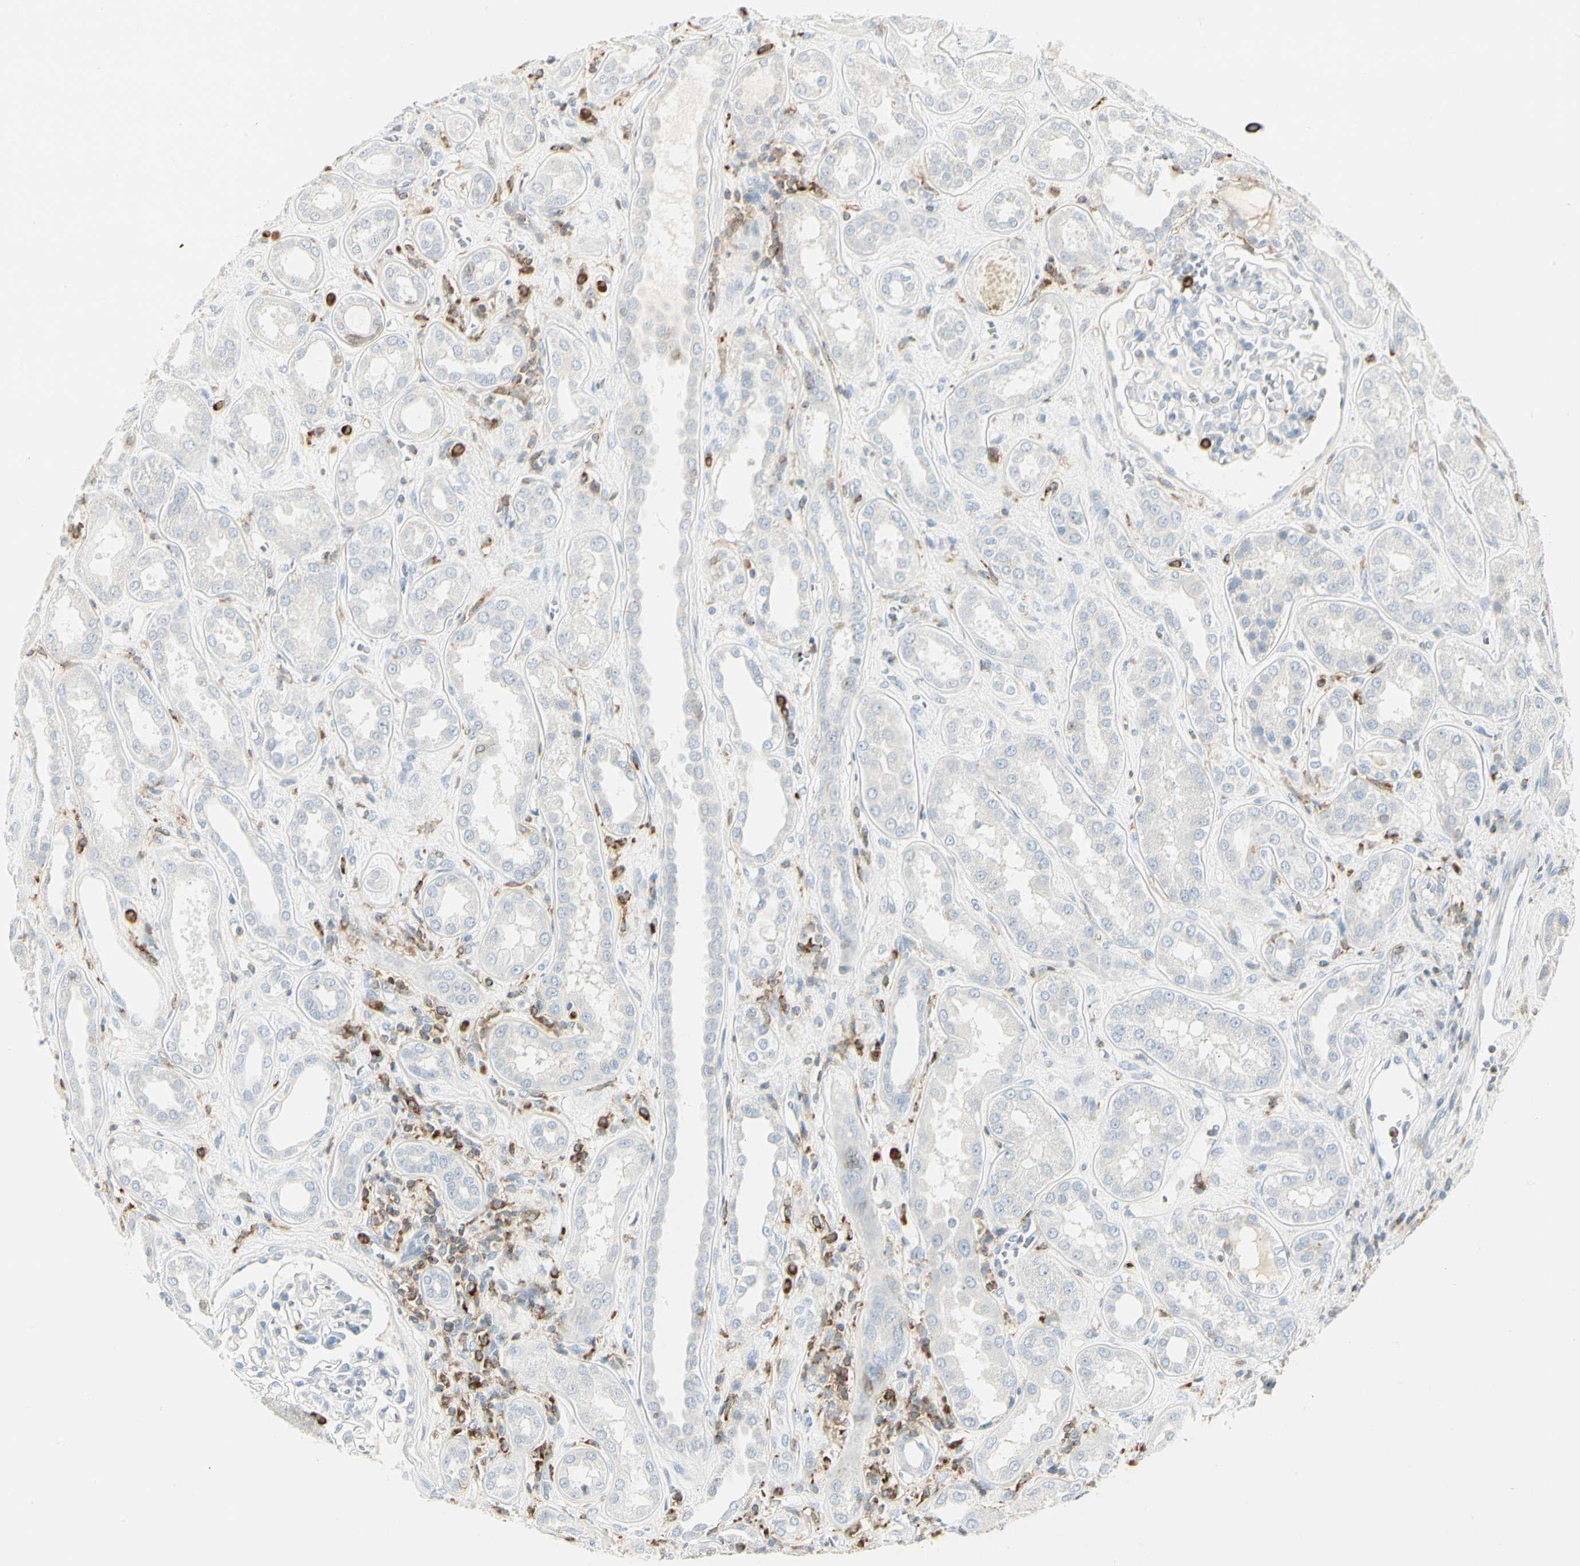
{"staining": {"intensity": "negative", "quantity": "none", "location": "none"}, "tissue": "kidney", "cell_type": "Cells in glomeruli", "image_type": "normal", "snomed": [{"axis": "morphology", "description": "Normal tissue, NOS"}, {"axis": "topography", "description": "Kidney"}], "caption": "An immunohistochemistry micrograph of normal kidney is shown. There is no staining in cells in glomeruli of kidney.", "gene": "ITGB2", "patient": {"sex": "male", "age": 59}}